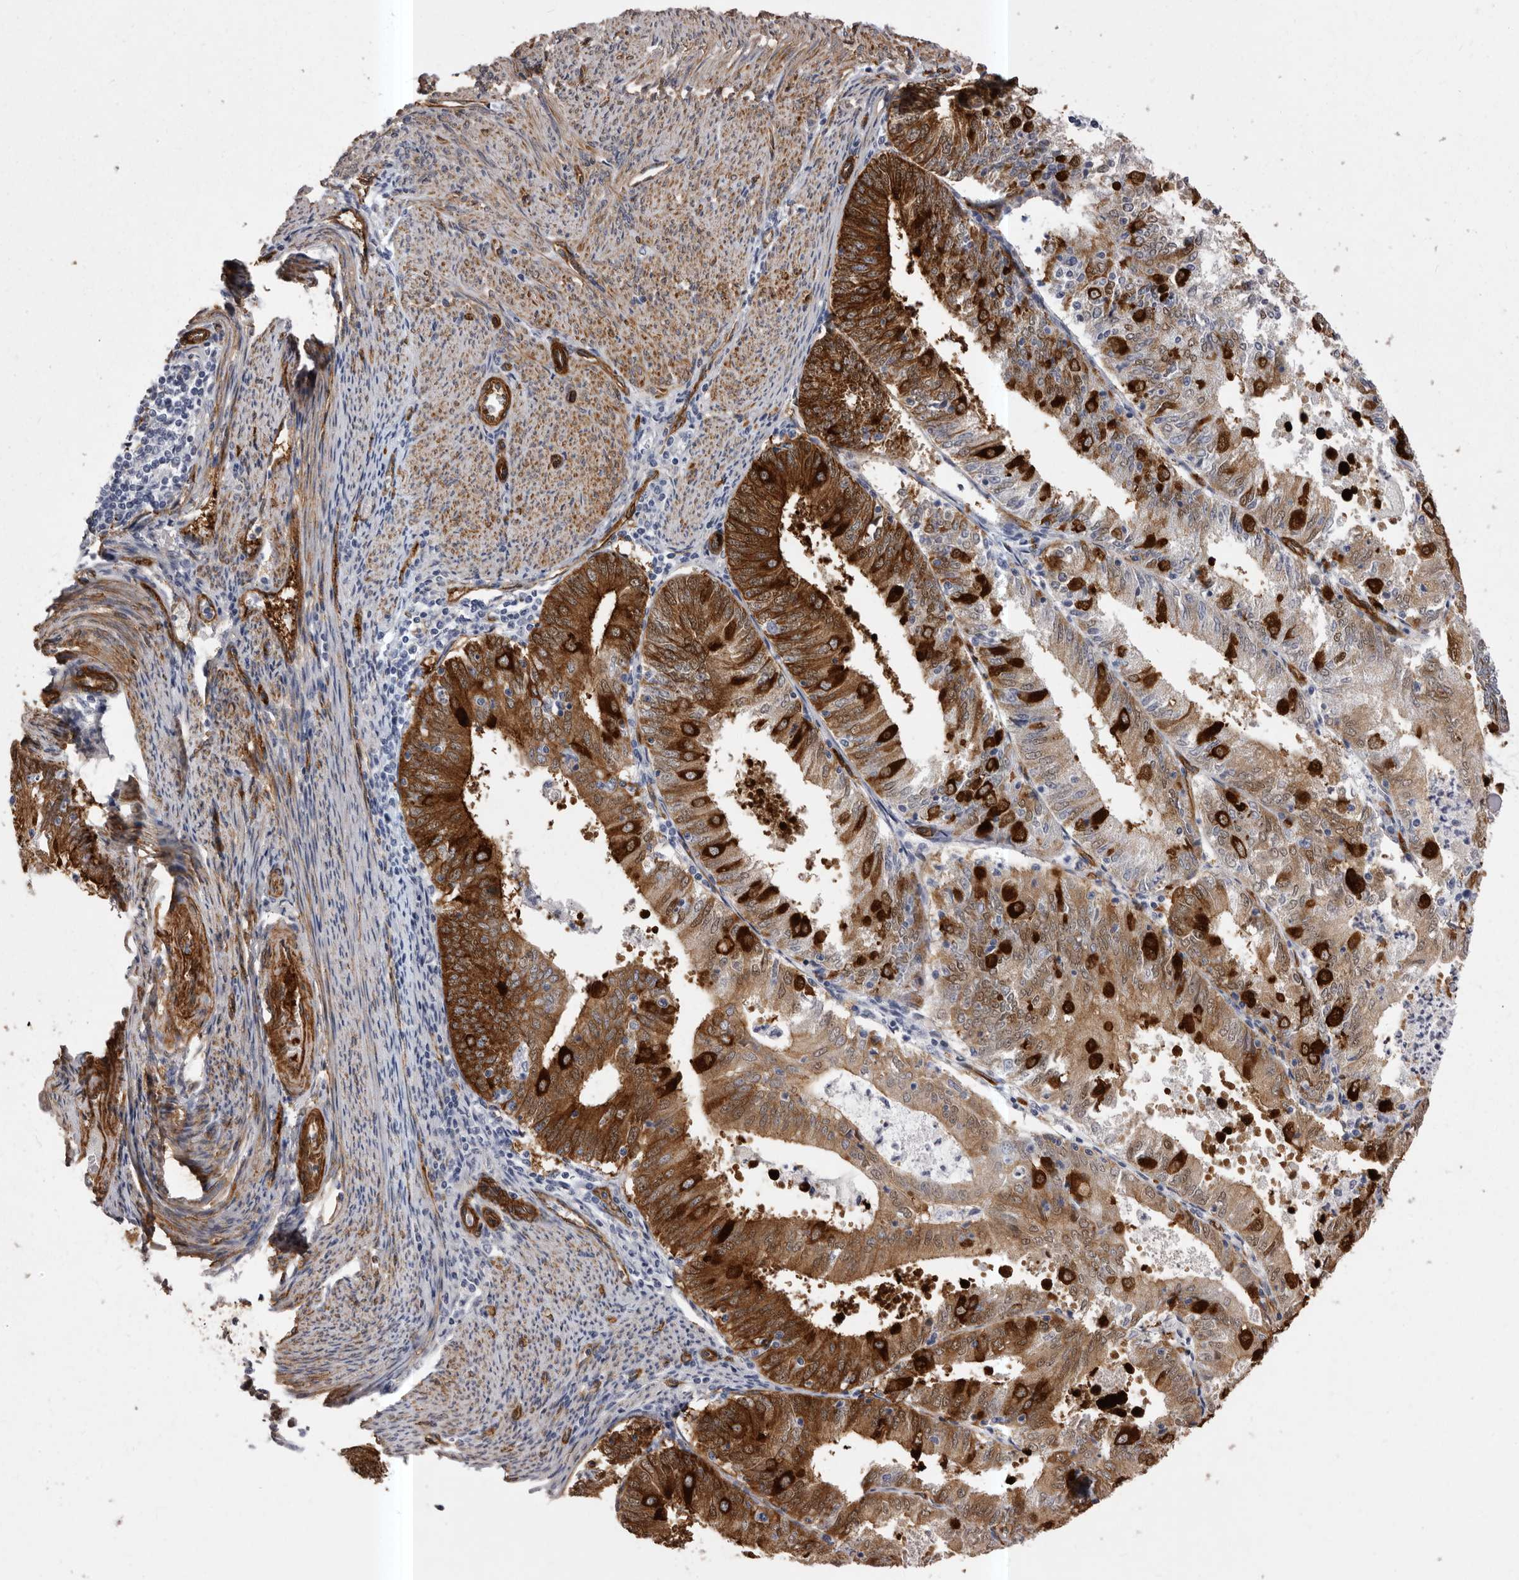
{"staining": {"intensity": "strong", "quantity": "25%-75%", "location": "cytoplasmic/membranous"}, "tissue": "endometrial cancer", "cell_type": "Tumor cells", "image_type": "cancer", "snomed": [{"axis": "morphology", "description": "Adenocarcinoma, NOS"}, {"axis": "topography", "description": "Endometrium"}], "caption": "An immunohistochemistry (IHC) photomicrograph of tumor tissue is shown. Protein staining in brown labels strong cytoplasmic/membranous positivity in endometrial cancer (adenocarcinoma) within tumor cells.", "gene": "ENAH", "patient": {"sex": "female", "age": 57}}